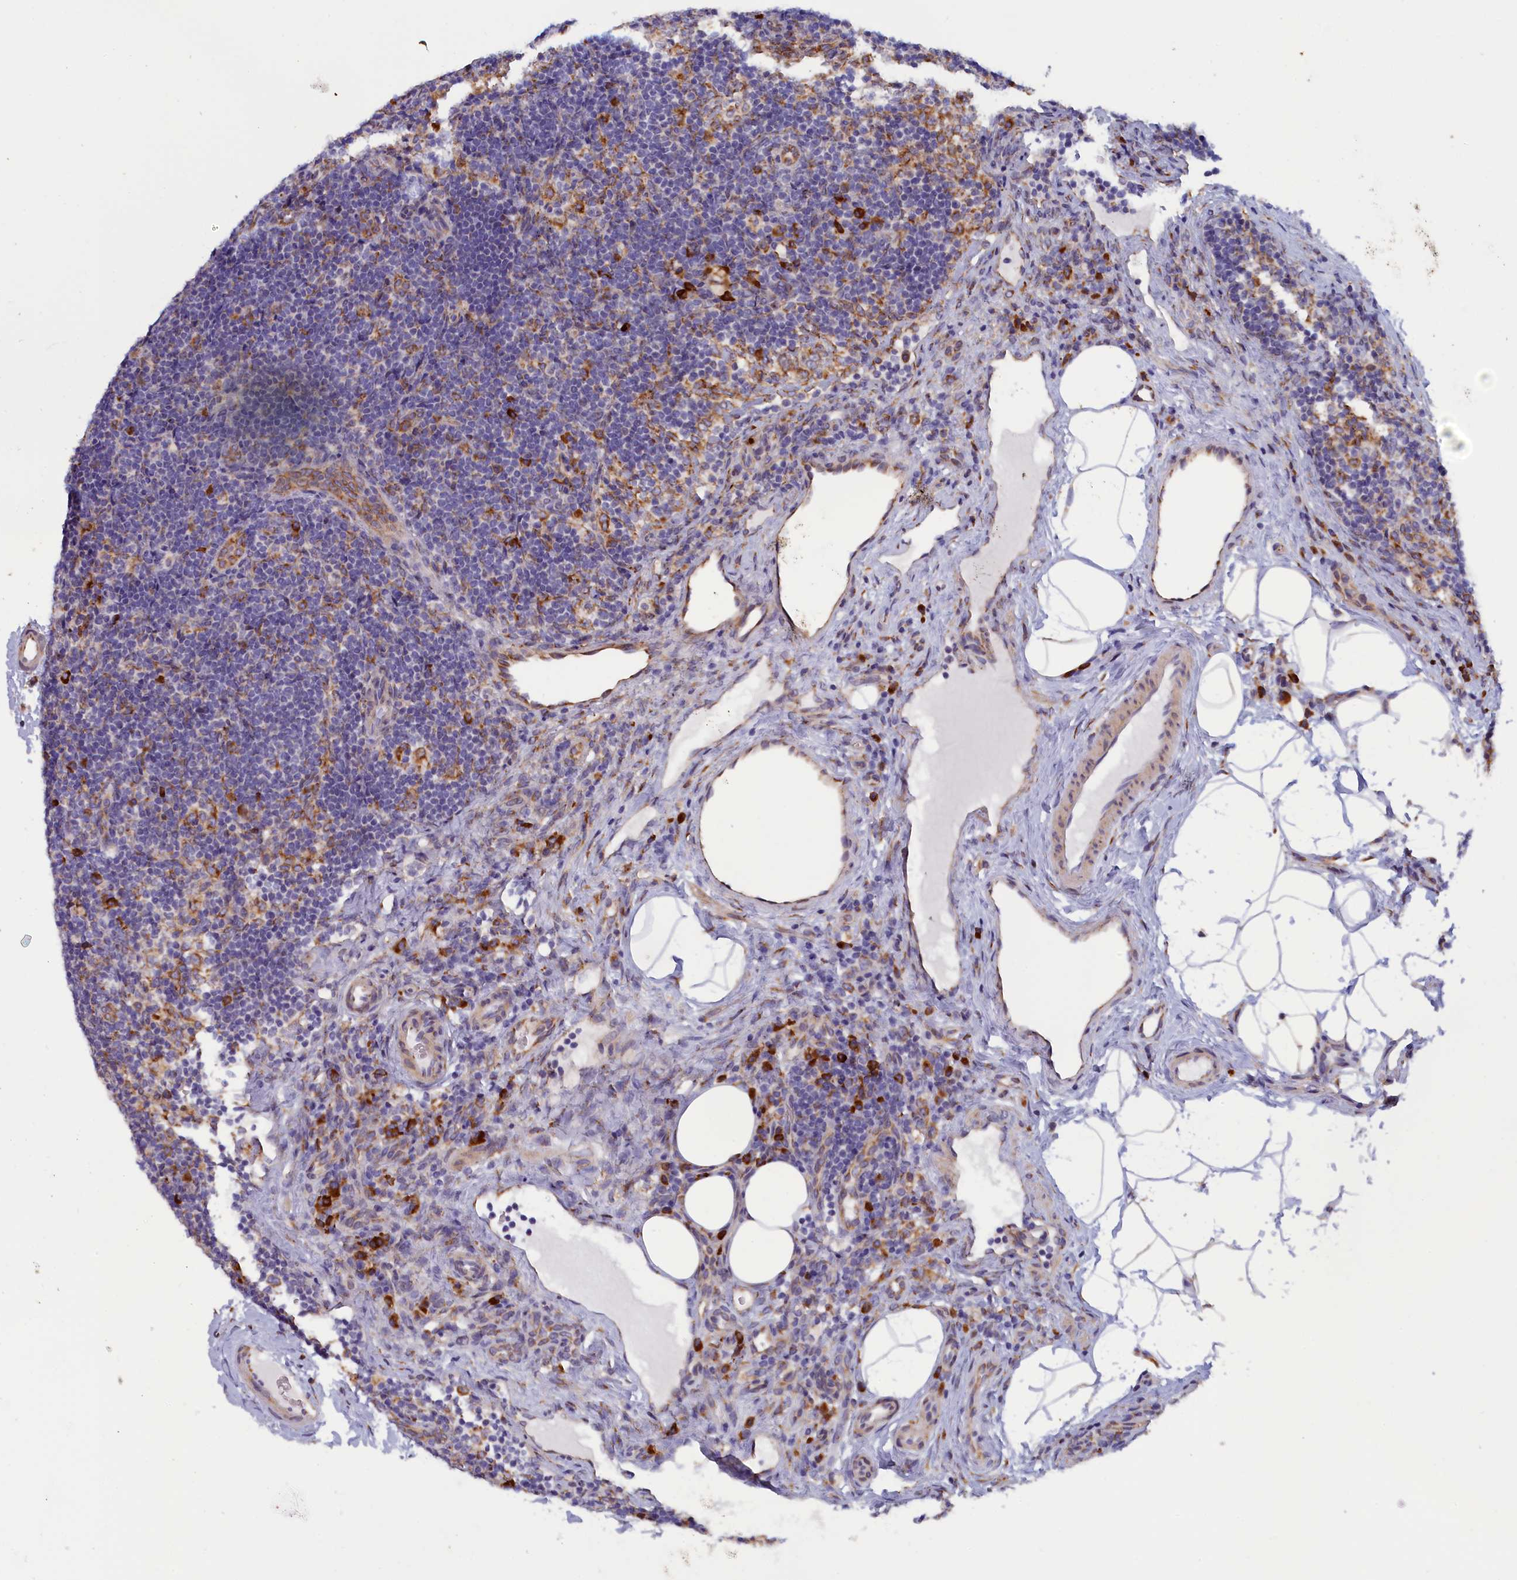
{"staining": {"intensity": "negative", "quantity": "none", "location": "none"}, "tissue": "lymph node", "cell_type": "Germinal center cells", "image_type": "normal", "snomed": [{"axis": "morphology", "description": "Normal tissue, NOS"}, {"axis": "topography", "description": "Lymph node"}], "caption": "This is an immunohistochemistry histopathology image of unremarkable lymph node. There is no positivity in germinal center cells.", "gene": "CCDC68", "patient": {"sex": "female", "age": 22}}